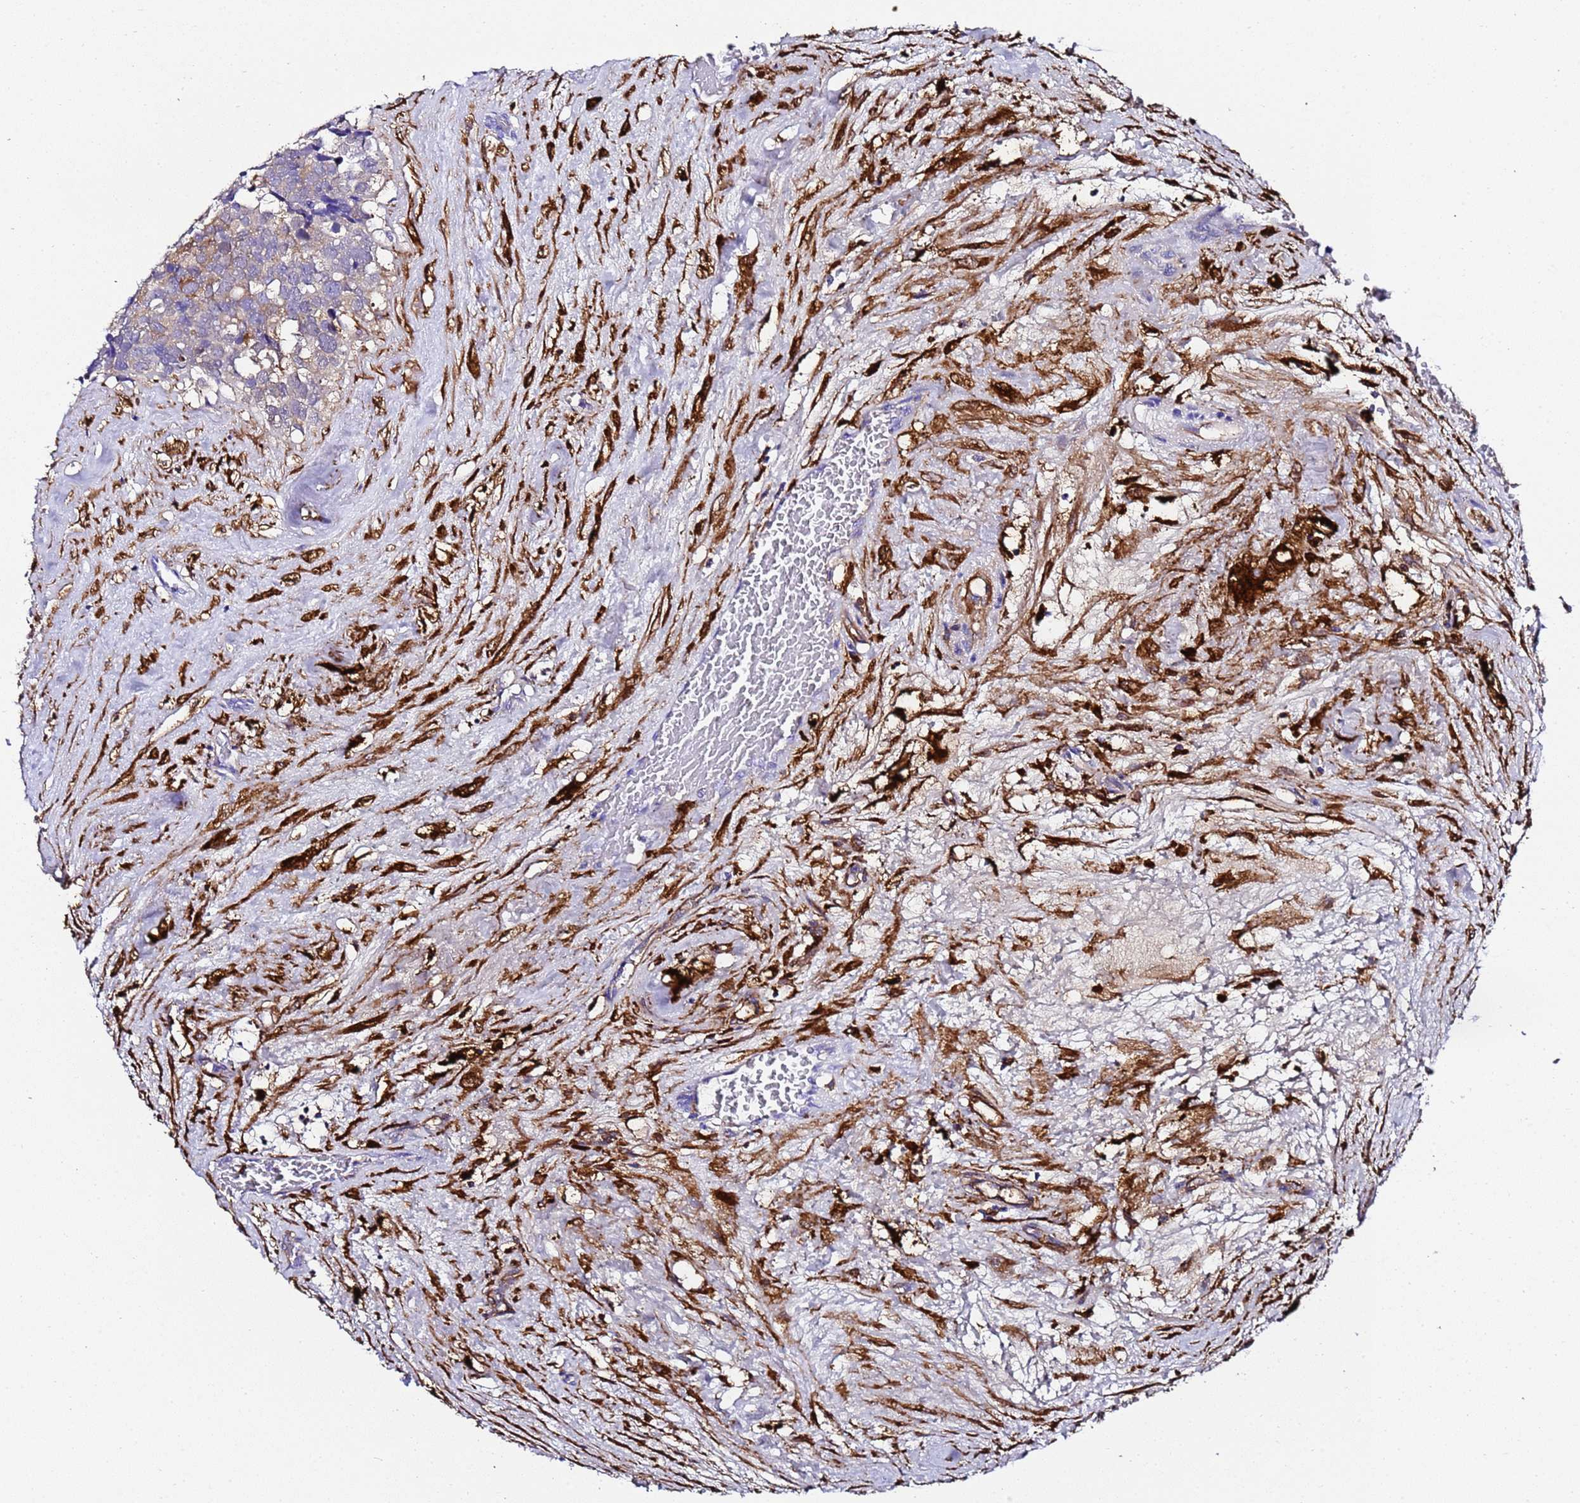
{"staining": {"intensity": "negative", "quantity": "none", "location": "none"}, "tissue": "testis cancer", "cell_type": "Tumor cells", "image_type": "cancer", "snomed": [{"axis": "morphology", "description": "Seminoma, NOS"}, {"axis": "topography", "description": "Testis"}], "caption": "Immunohistochemistry (IHC) micrograph of seminoma (testis) stained for a protein (brown), which exhibits no positivity in tumor cells. (Immunohistochemistry (IHC), brightfield microscopy, high magnification).", "gene": "FTL", "patient": {"sex": "male", "age": 71}}